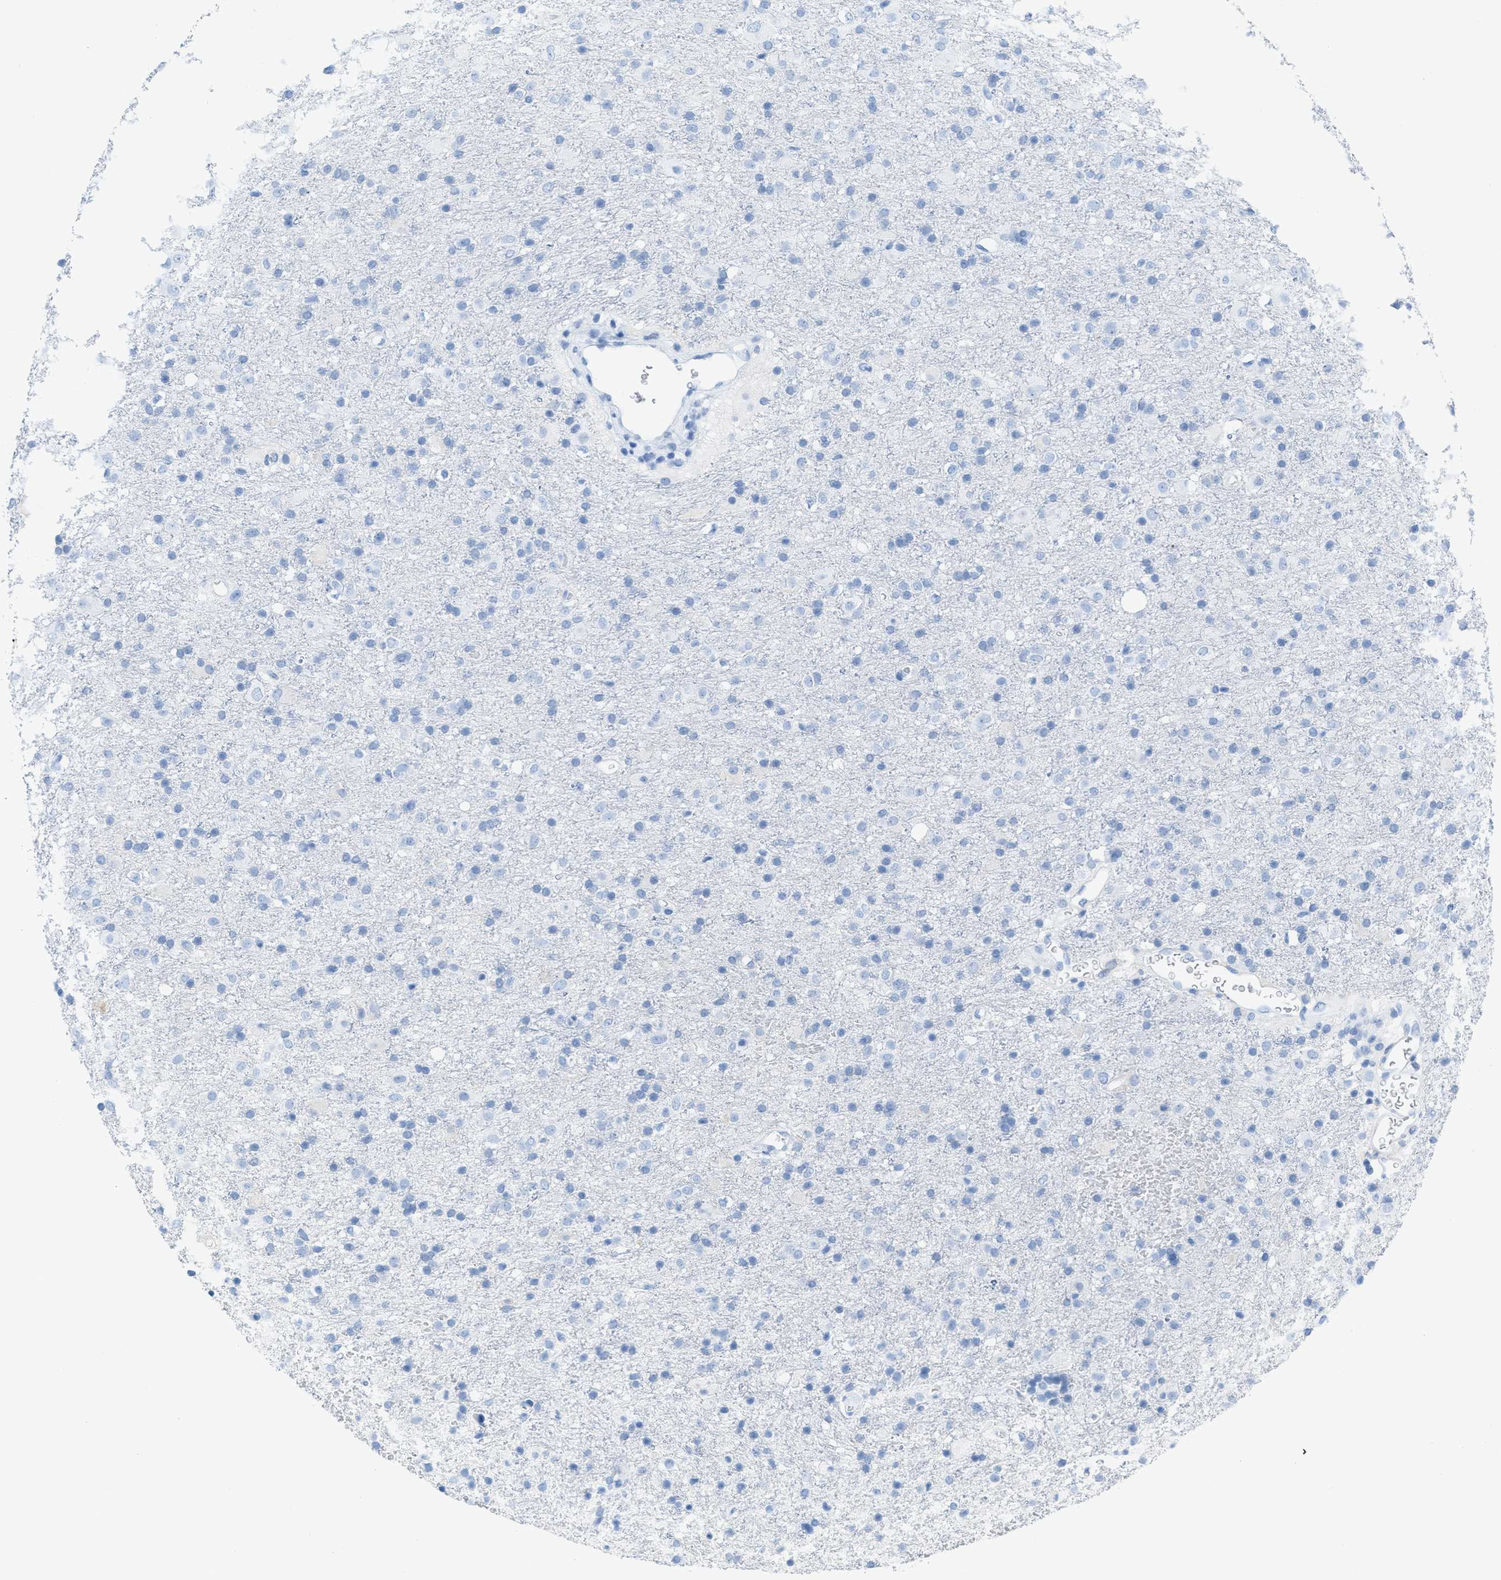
{"staining": {"intensity": "negative", "quantity": "none", "location": "none"}, "tissue": "glioma", "cell_type": "Tumor cells", "image_type": "cancer", "snomed": [{"axis": "morphology", "description": "Glioma, malignant, Low grade"}, {"axis": "topography", "description": "Brain"}], "caption": "Tumor cells are negative for protein expression in human glioma.", "gene": "ASGR1", "patient": {"sex": "male", "age": 65}}